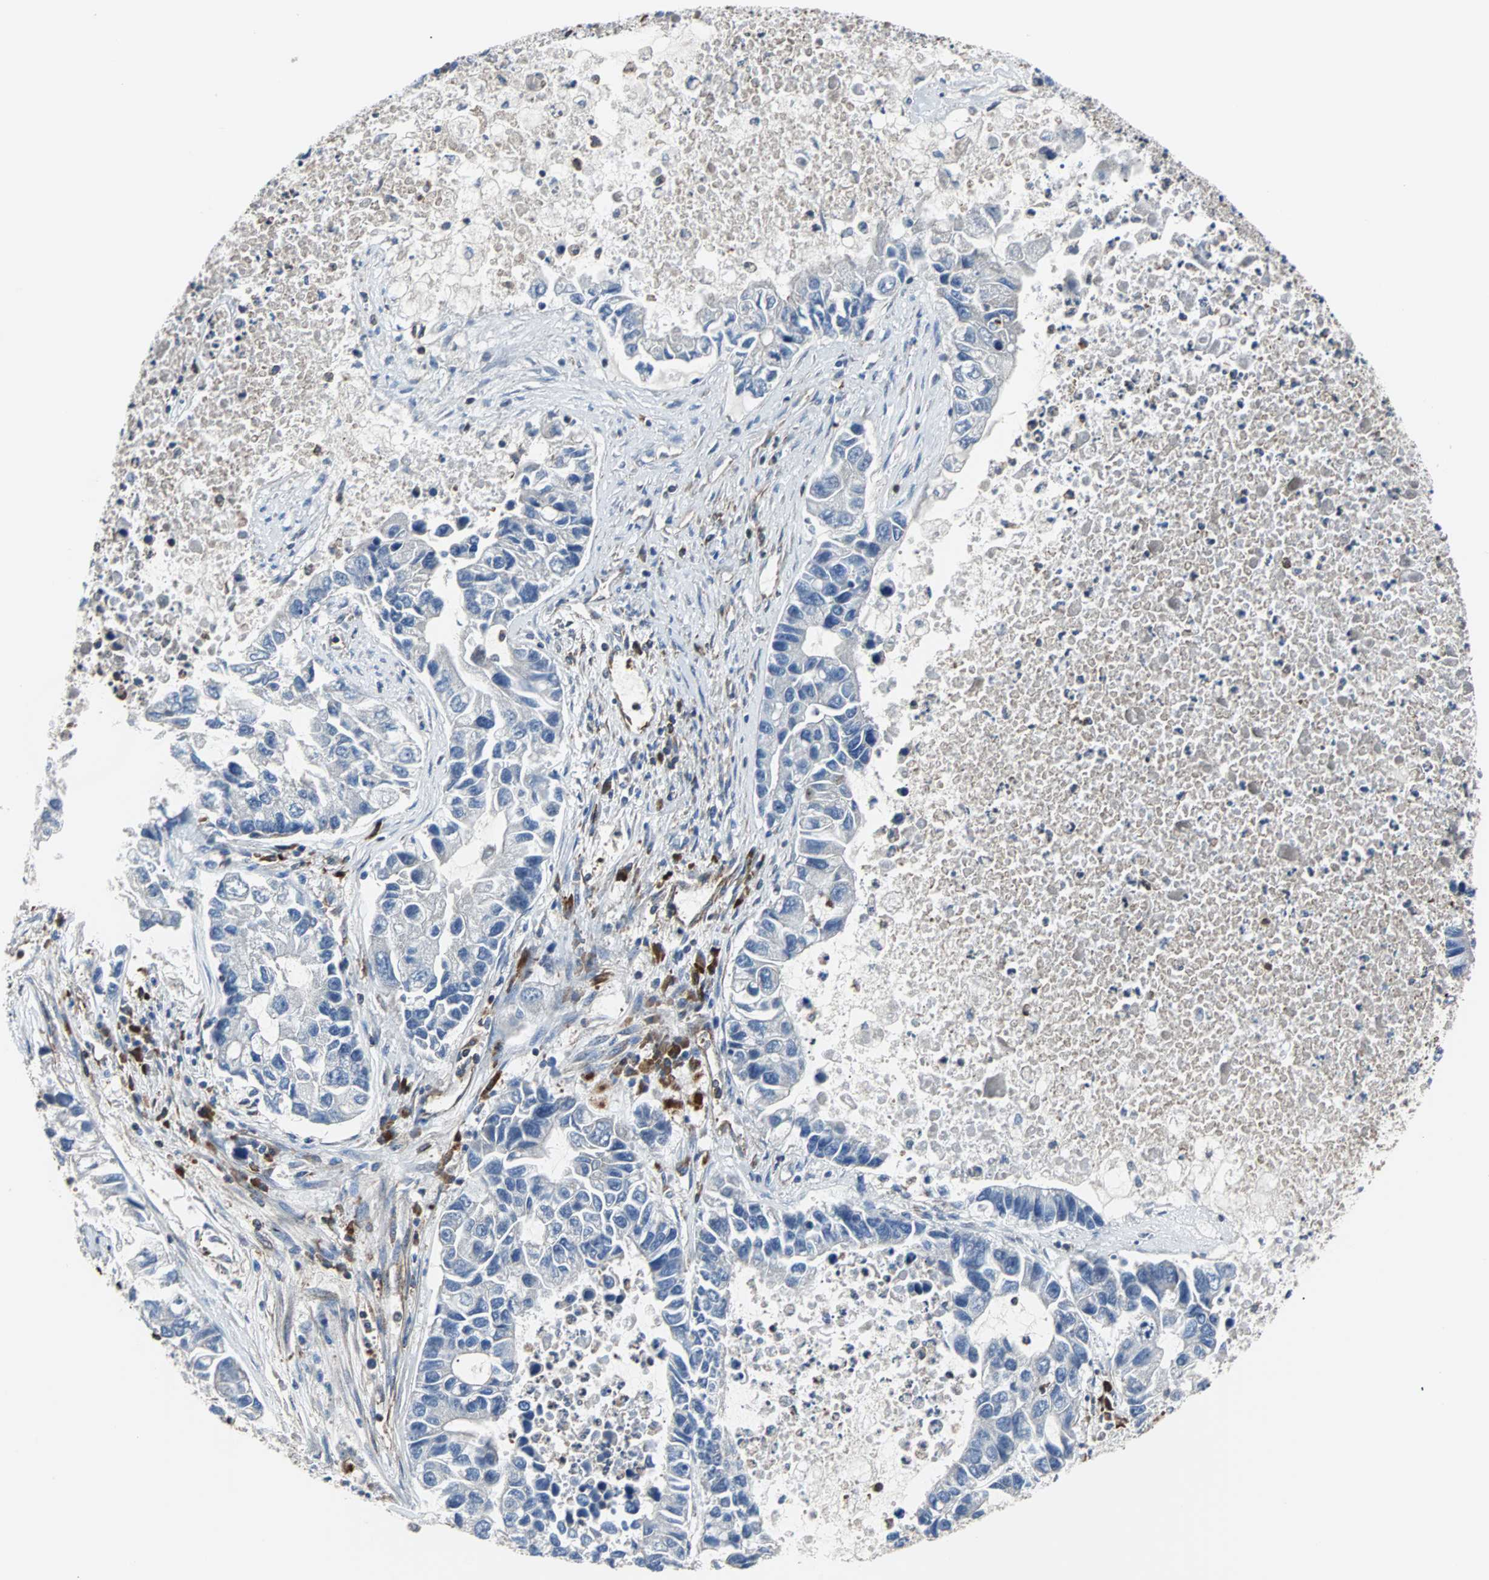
{"staining": {"intensity": "negative", "quantity": "none", "location": "none"}, "tissue": "lung cancer", "cell_type": "Tumor cells", "image_type": "cancer", "snomed": [{"axis": "morphology", "description": "Adenocarcinoma, NOS"}, {"axis": "topography", "description": "Lung"}], "caption": "Immunohistochemical staining of human lung cancer (adenocarcinoma) demonstrates no significant positivity in tumor cells.", "gene": "PLCG2", "patient": {"sex": "female", "age": 51}}